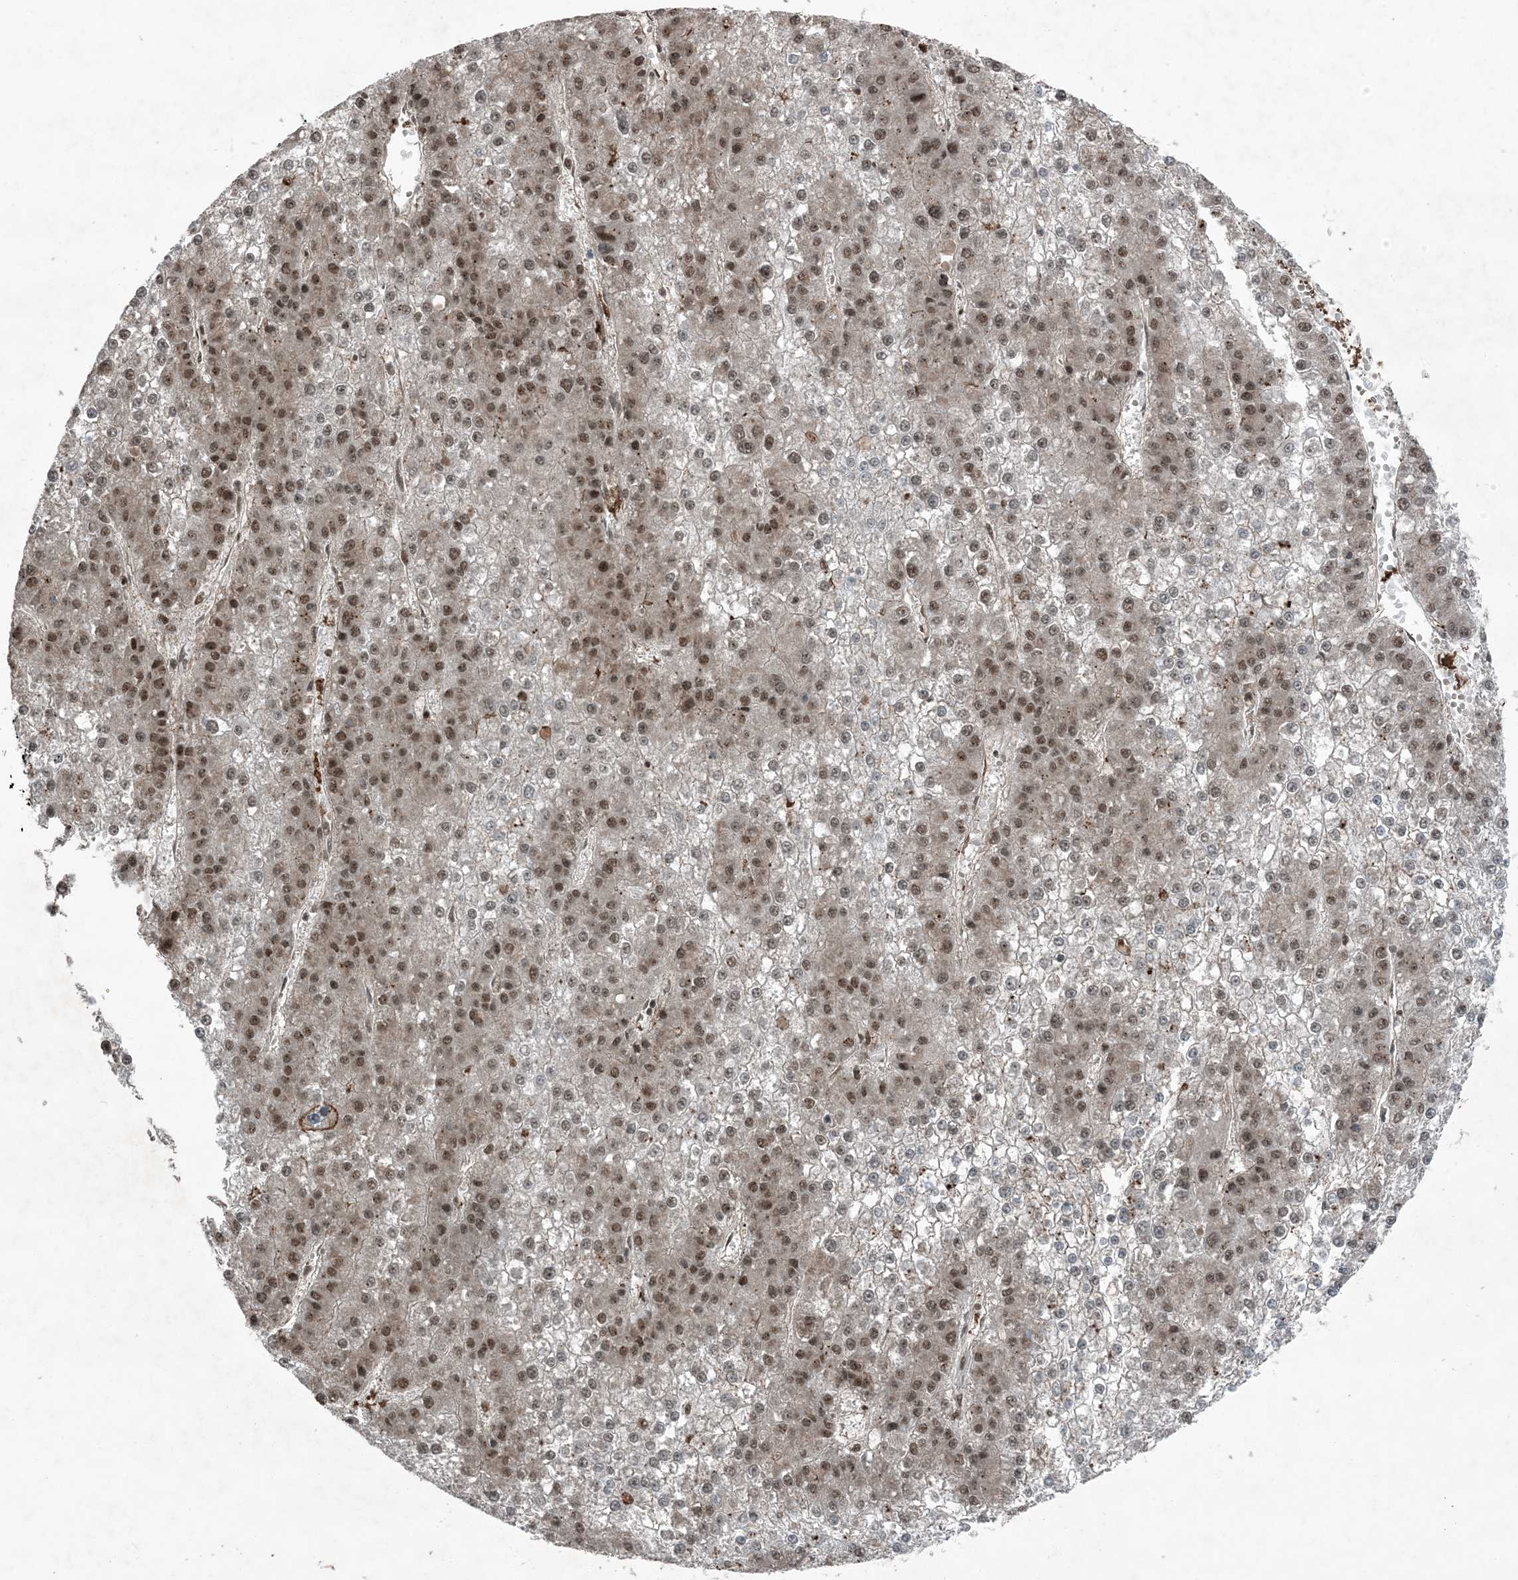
{"staining": {"intensity": "moderate", "quantity": ">75%", "location": "nuclear"}, "tissue": "liver cancer", "cell_type": "Tumor cells", "image_type": "cancer", "snomed": [{"axis": "morphology", "description": "Carcinoma, Hepatocellular, NOS"}, {"axis": "topography", "description": "Liver"}], "caption": "Immunohistochemistry staining of liver cancer, which shows medium levels of moderate nuclear staining in about >75% of tumor cells indicating moderate nuclear protein expression. The staining was performed using DAB (3,3'-diaminobenzidine) (brown) for protein detection and nuclei were counterstained in hematoxylin (blue).", "gene": "TRAPPC12", "patient": {"sex": "female", "age": 73}}